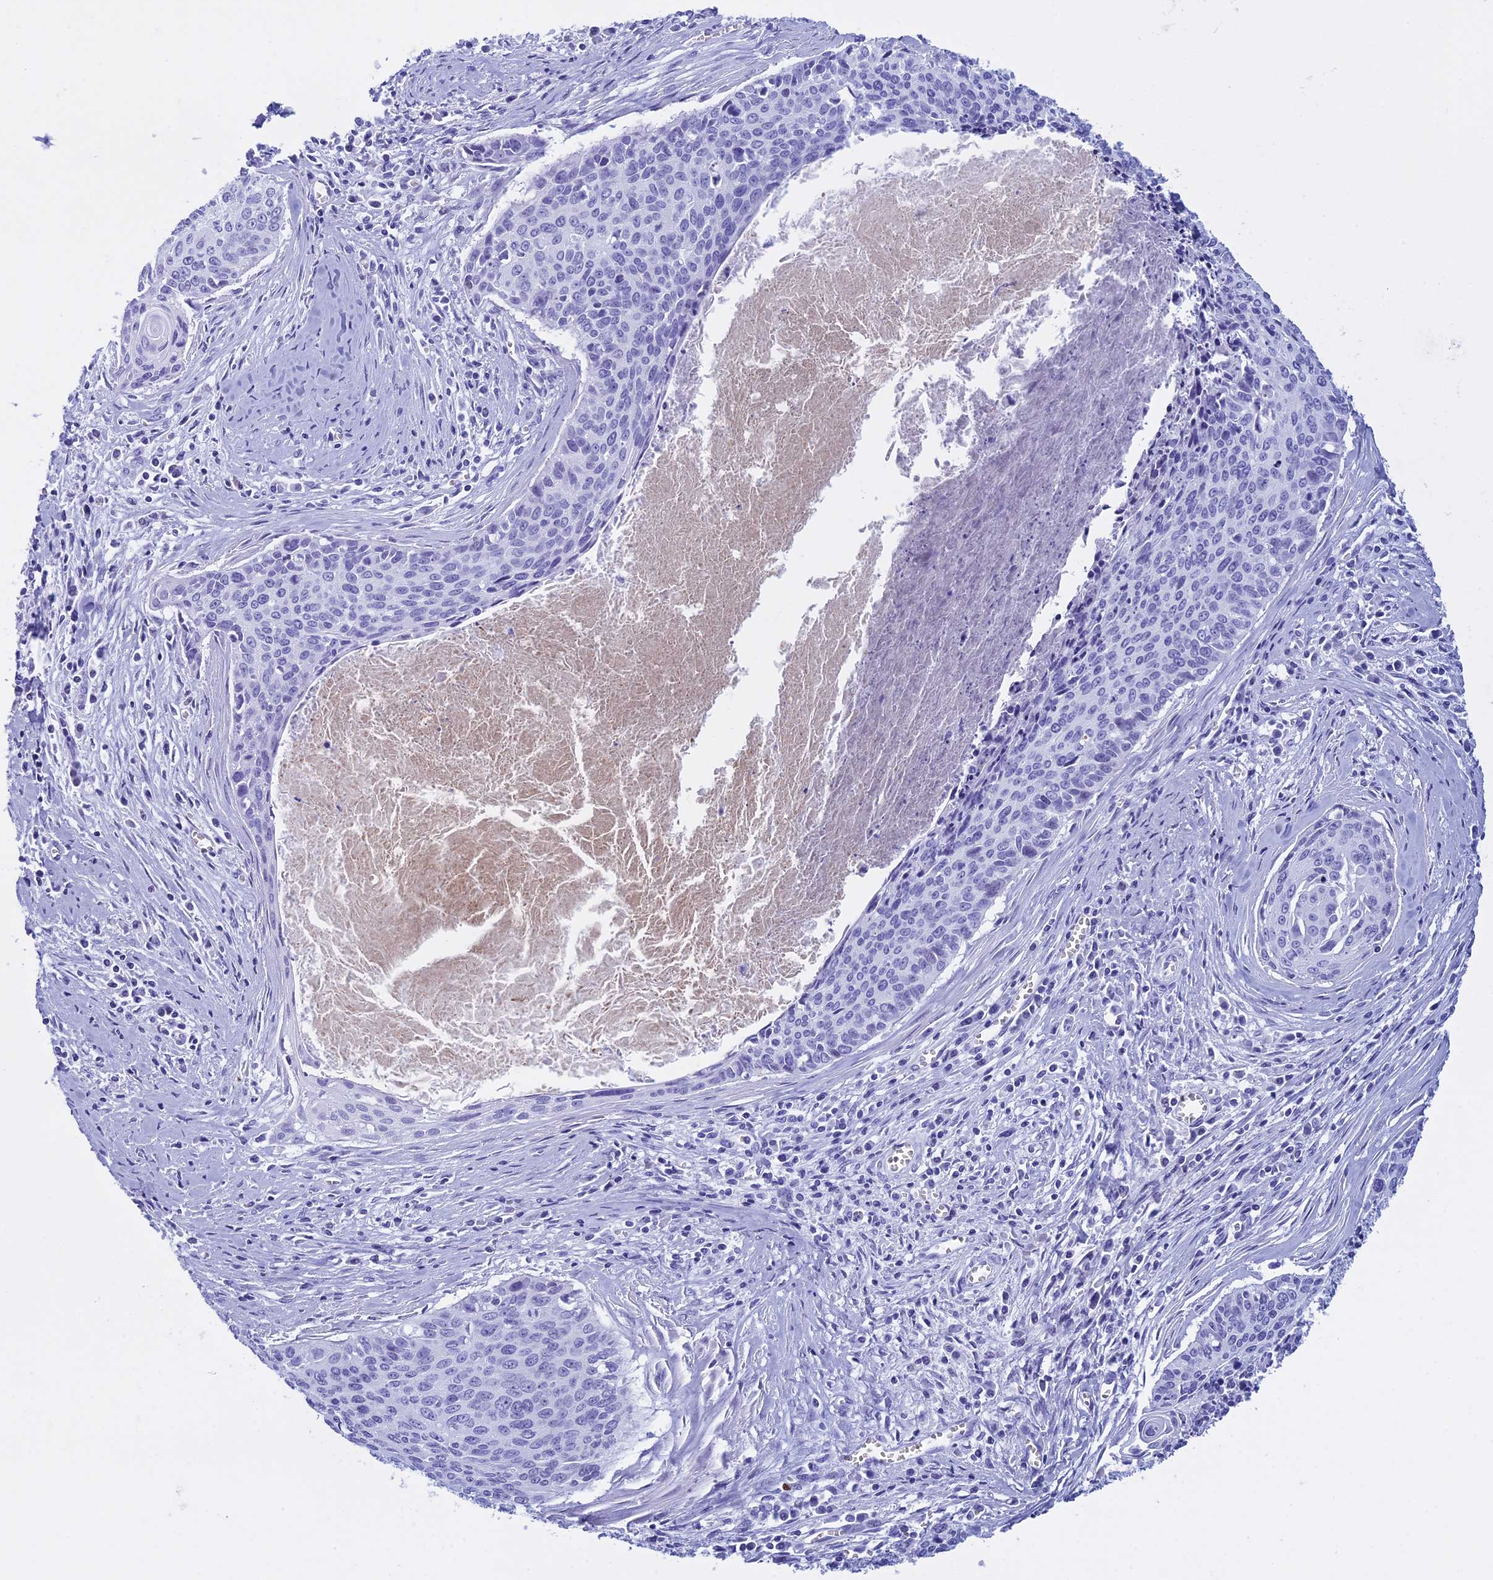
{"staining": {"intensity": "negative", "quantity": "none", "location": "none"}, "tissue": "cervical cancer", "cell_type": "Tumor cells", "image_type": "cancer", "snomed": [{"axis": "morphology", "description": "Squamous cell carcinoma, NOS"}, {"axis": "topography", "description": "Cervix"}], "caption": "High magnification brightfield microscopy of squamous cell carcinoma (cervical) stained with DAB (brown) and counterstained with hematoxylin (blue): tumor cells show no significant positivity.", "gene": "KCTD21", "patient": {"sex": "female", "age": 55}}